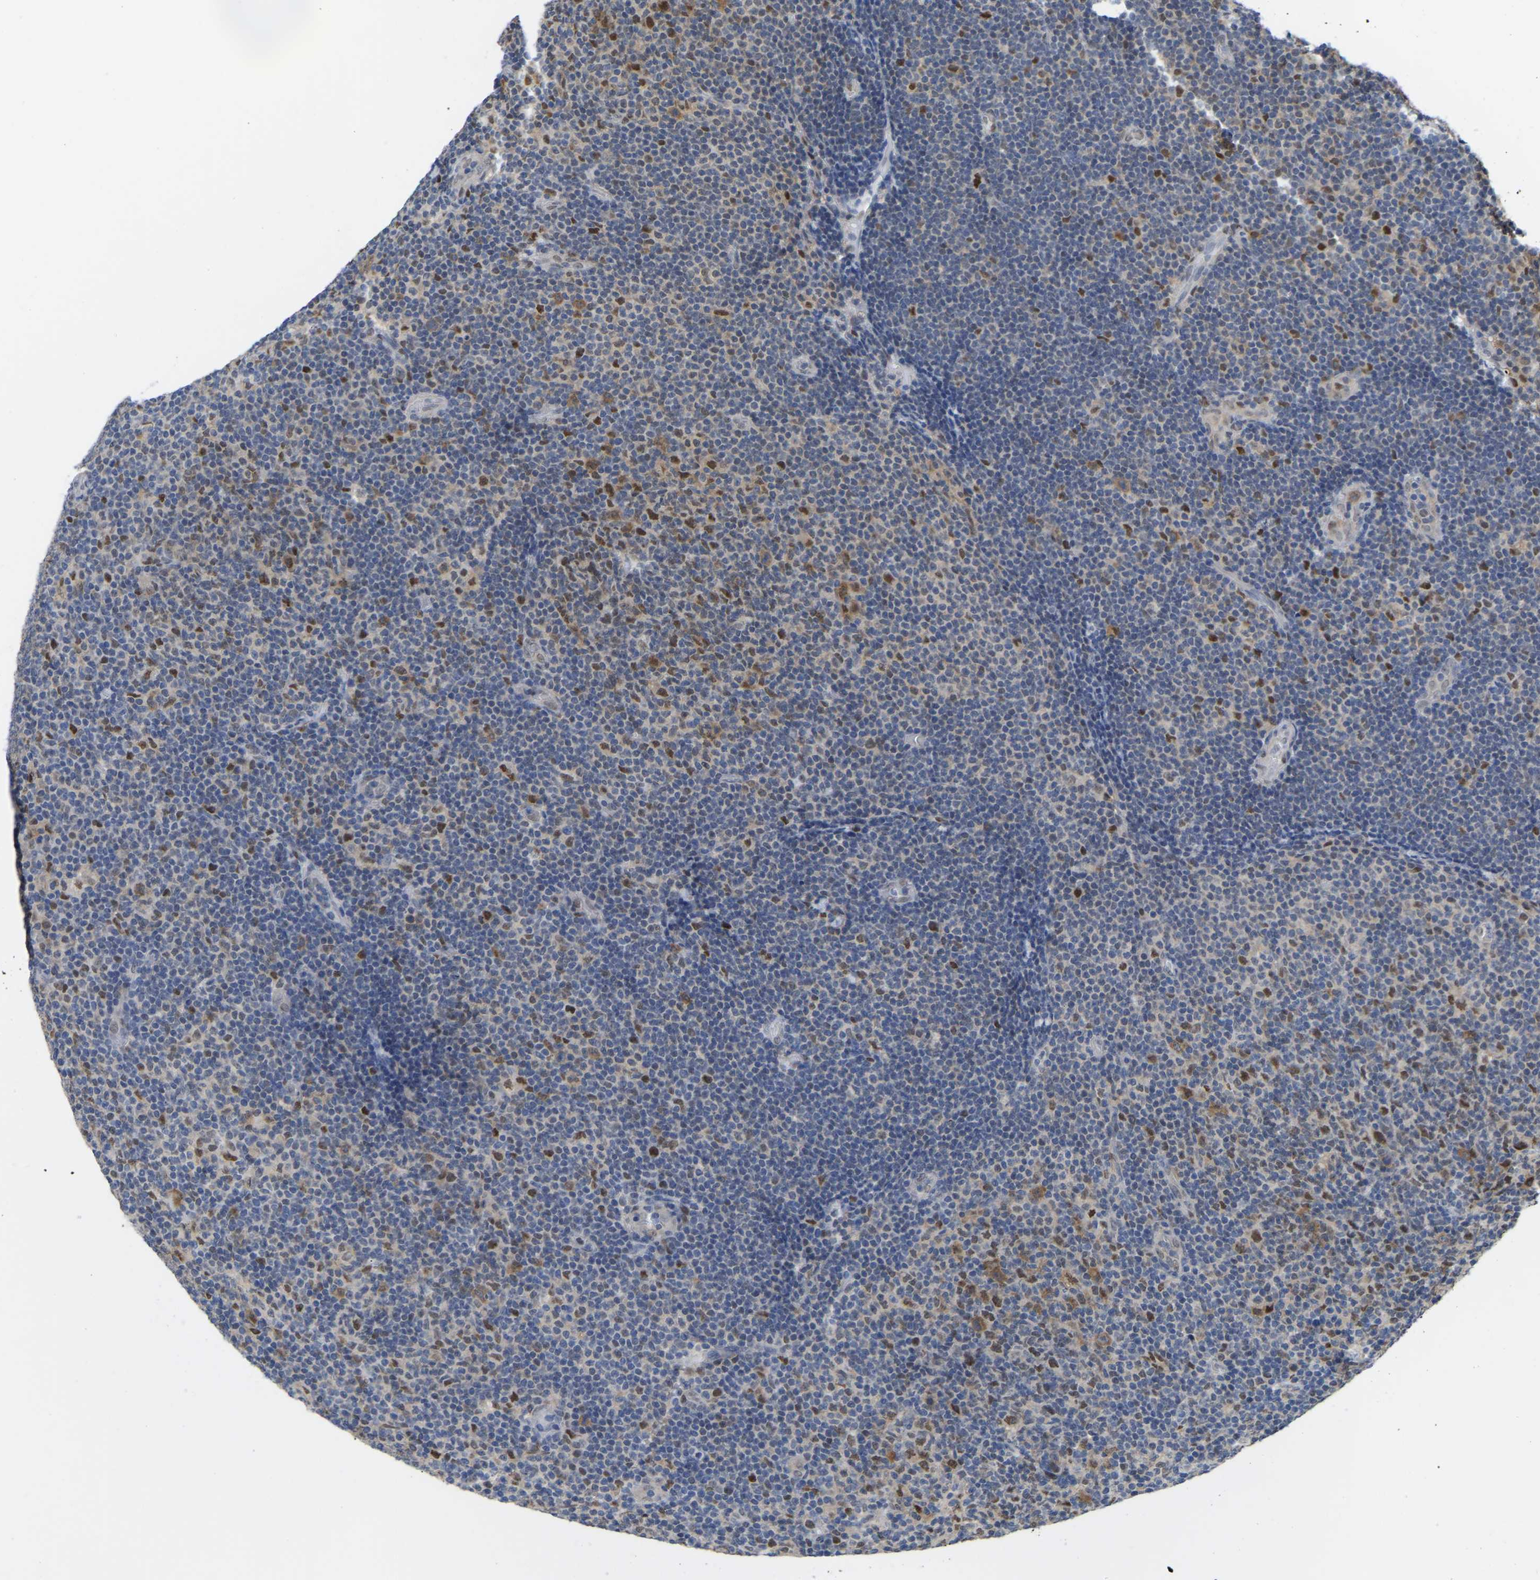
{"staining": {"intensity": "moderate", "quantity": "<25%", "location": "nuclear"}, "tissue": "lymphoma", "cell_type": "Tumor cells", "image_type": "cancer", "snomed": [{"axis": "morphology", "description": "Malignant lymphoma, non-Hodgkin's type, Low grade"}, {"axis": "topography", "description": "Lymph node"}], "caption": "Immunohistochemistry (IHC) staining of low-grade malignant lymphoma, non-Hodgkin's type, which exhibits low levels of moderate nuclear staining in approximately <25% of tumor cells indicating moderate nuclear protein staining. The staining was performed using DAB (brown) for protein detection and nuclei were counterstained in hematoxylin (blue).", "gene": "KLRG2", "patient": {"sex": "male", "age": 83}}